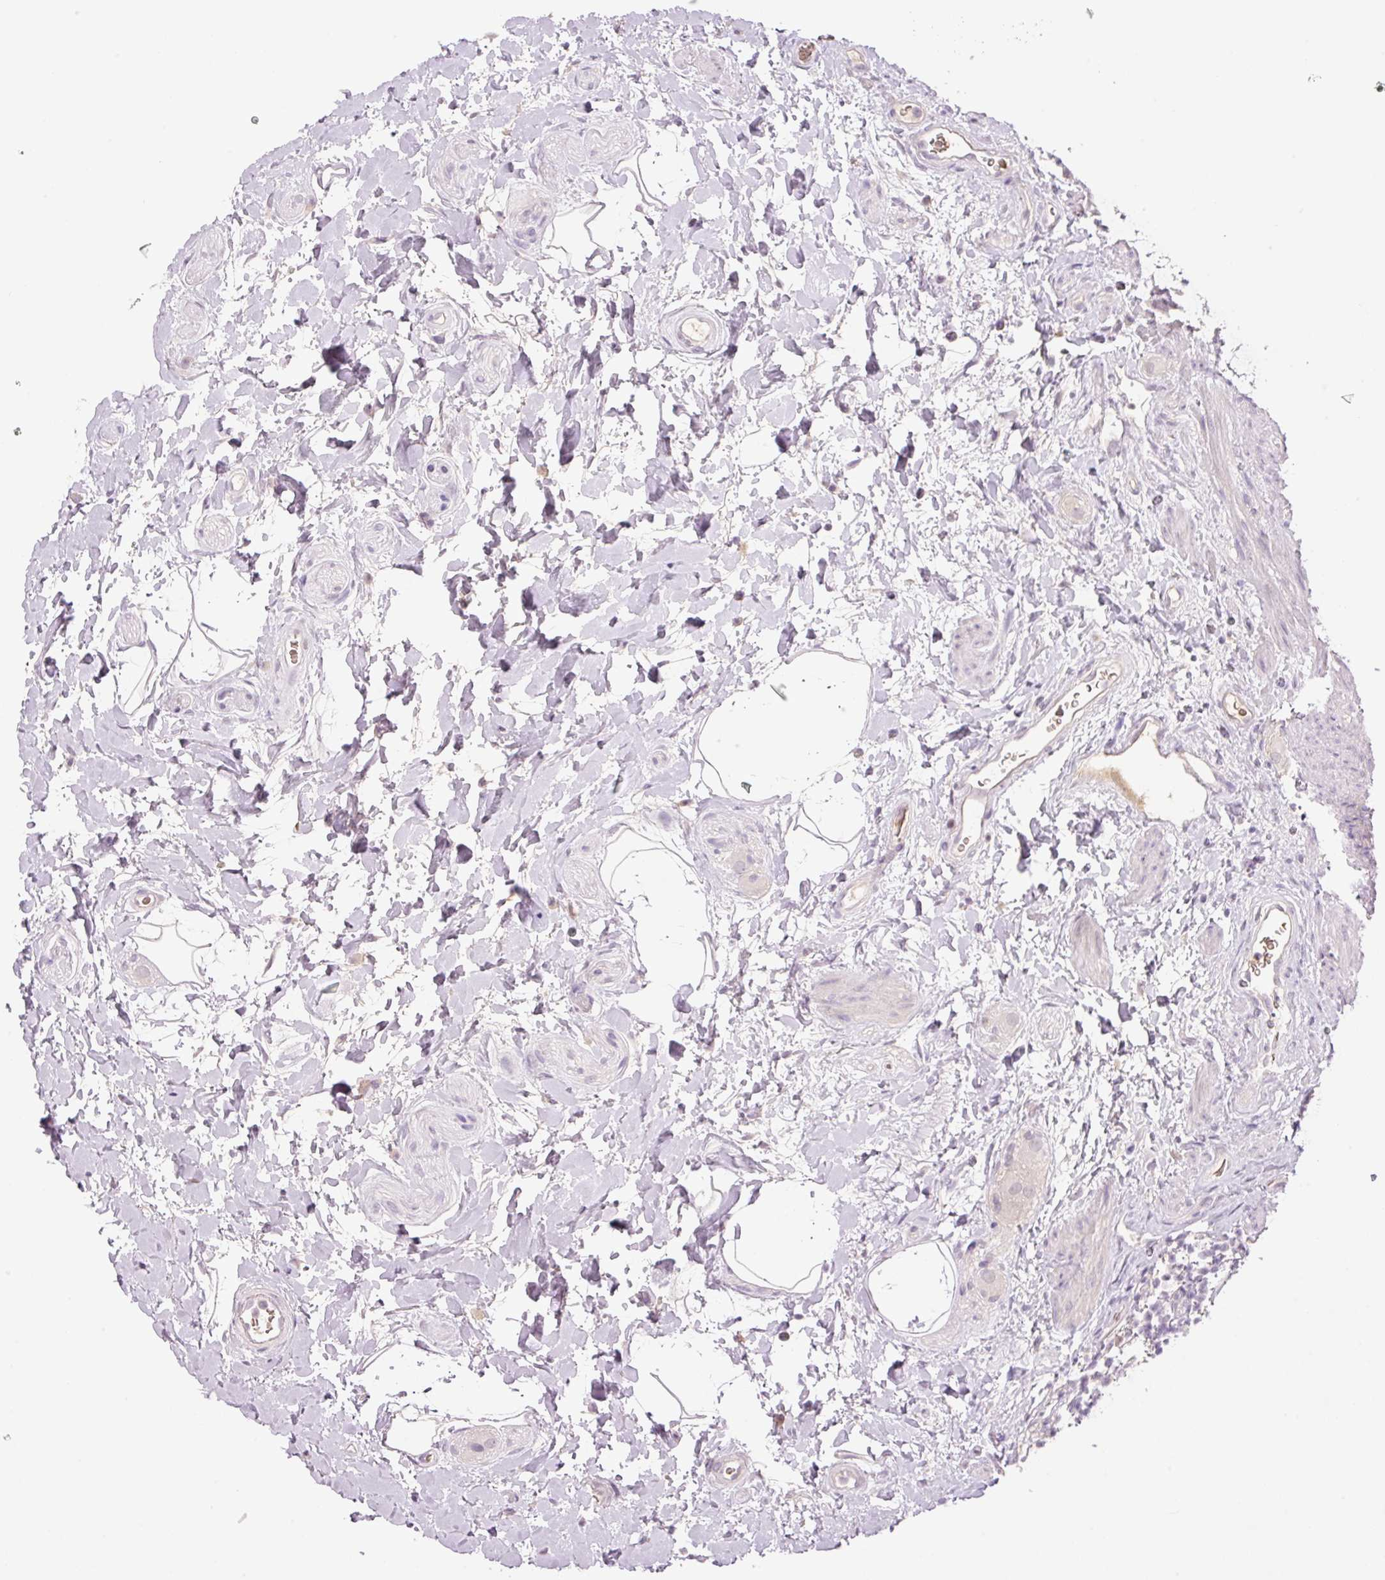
{"staining": {"intensity": "negative", "quantity": "none", "location": "none"}, "tissue": "rectum", "cell_type": "Glandular cells", "image_type": "normal", "snomed": [{"axis": "morphology", "description": "Normal tissue, NOS"}, {"axis": "topography", "description": "Rectum"}], "caption": "Benign rectum was stained to show a protein in brown. There is no significant staining in glandular cells.", "gene": "LY6G6D", "patient": {"sex": "male", "age": 53}}